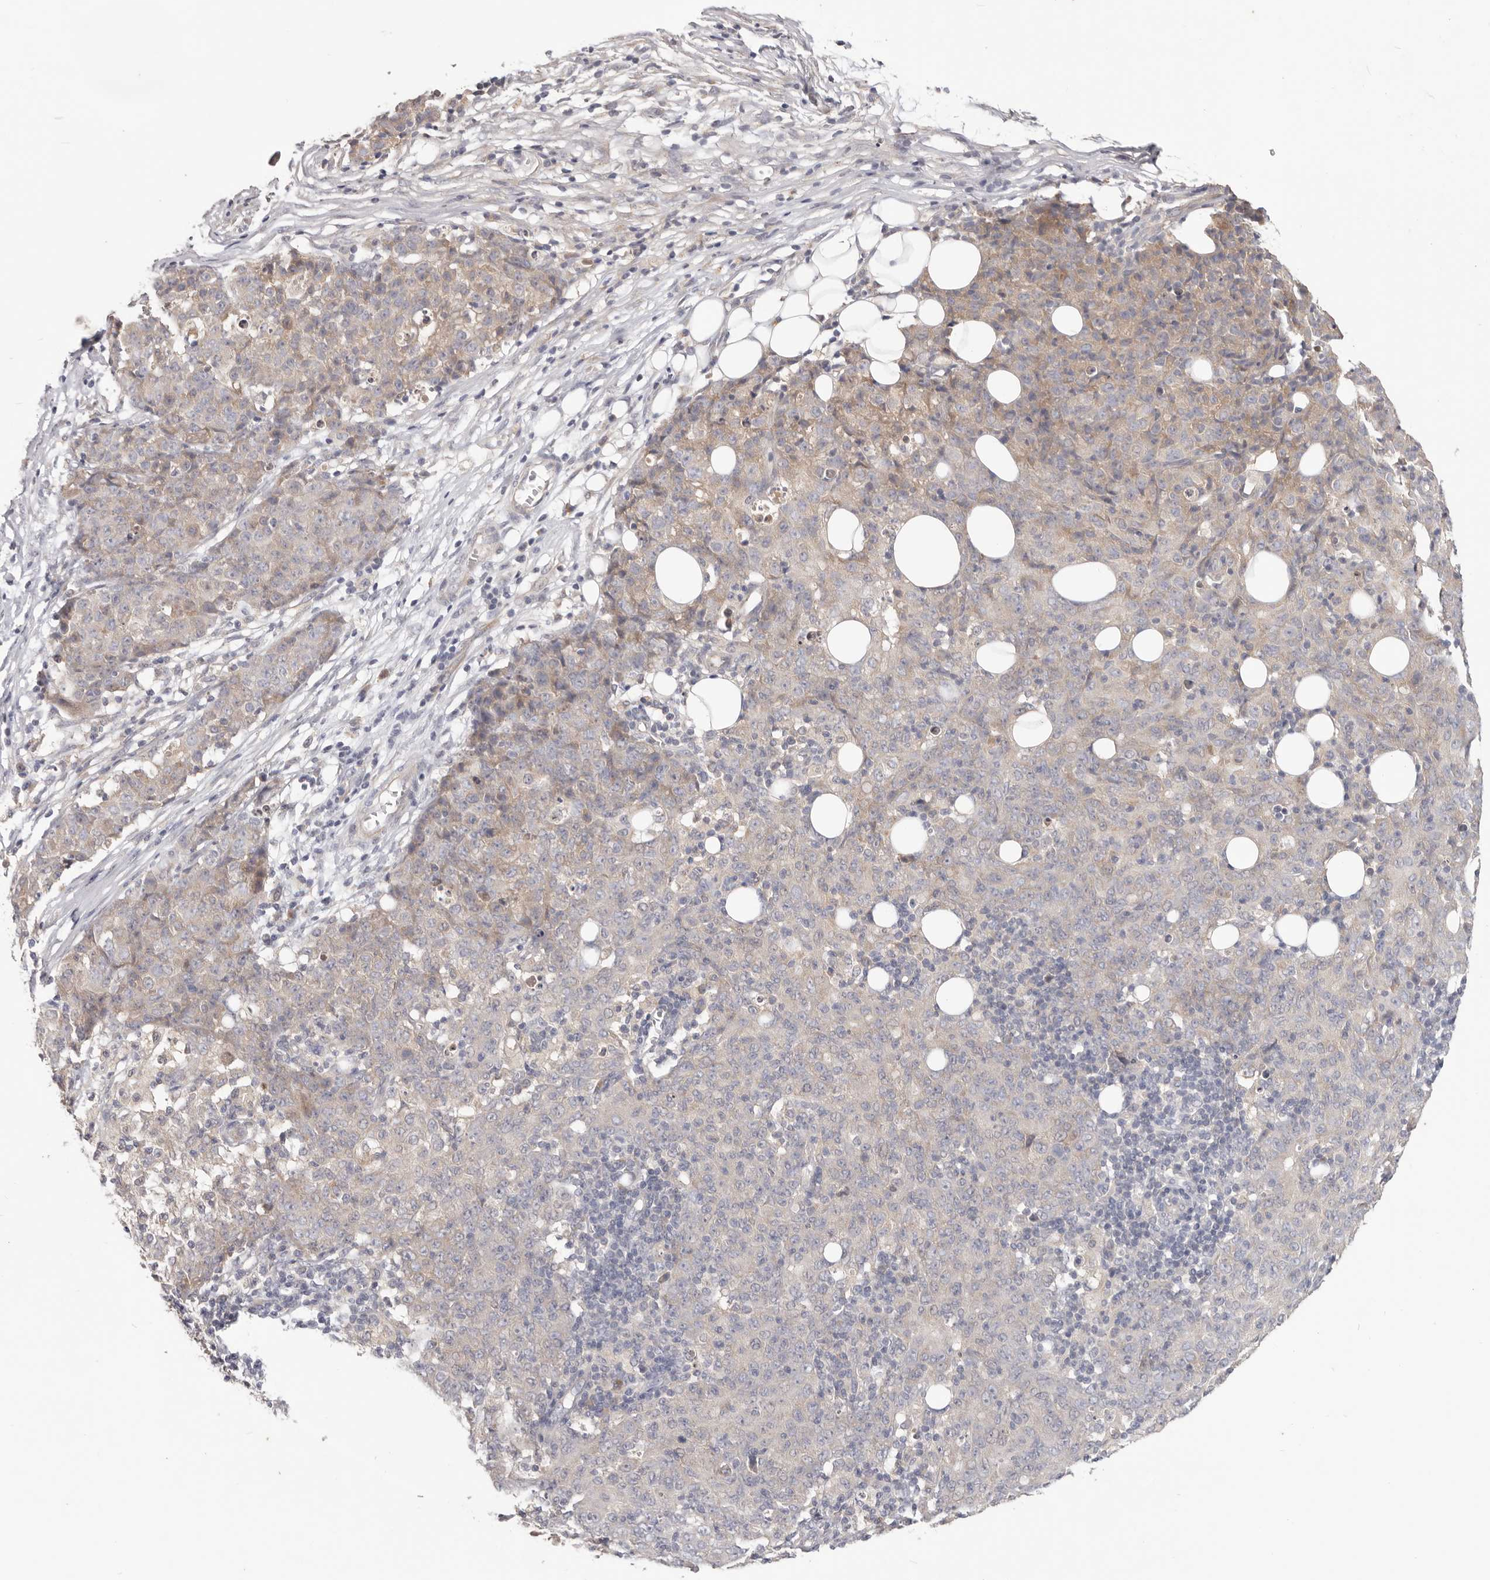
{"staining": {"intensity": "weak", "quantity": "<25%", "location": "cytoplasmic/membranous"}, "tissue": "ovarian cancer", "cell_type": "Tumor cells", "image_type": "cancer", "snomed": [{"axis": "morphology", "description": "Carcinoma, endometroid"}, {"axis": "topography", "description": "Ovary"}], "caption": "Immunohistochemistry image of human ovarian cancer stained for a protein (brown), which exhibits no staining in tumor cells. The staining was performed using DAB (3,3'-diaminobenzidine) to visualize the protein expression in brown, while the nuclei were stained in blue with hematoxylin (Magnification: 20x).", "gene": "WDR77", "patient": {"sex": "female", "age": 42}}